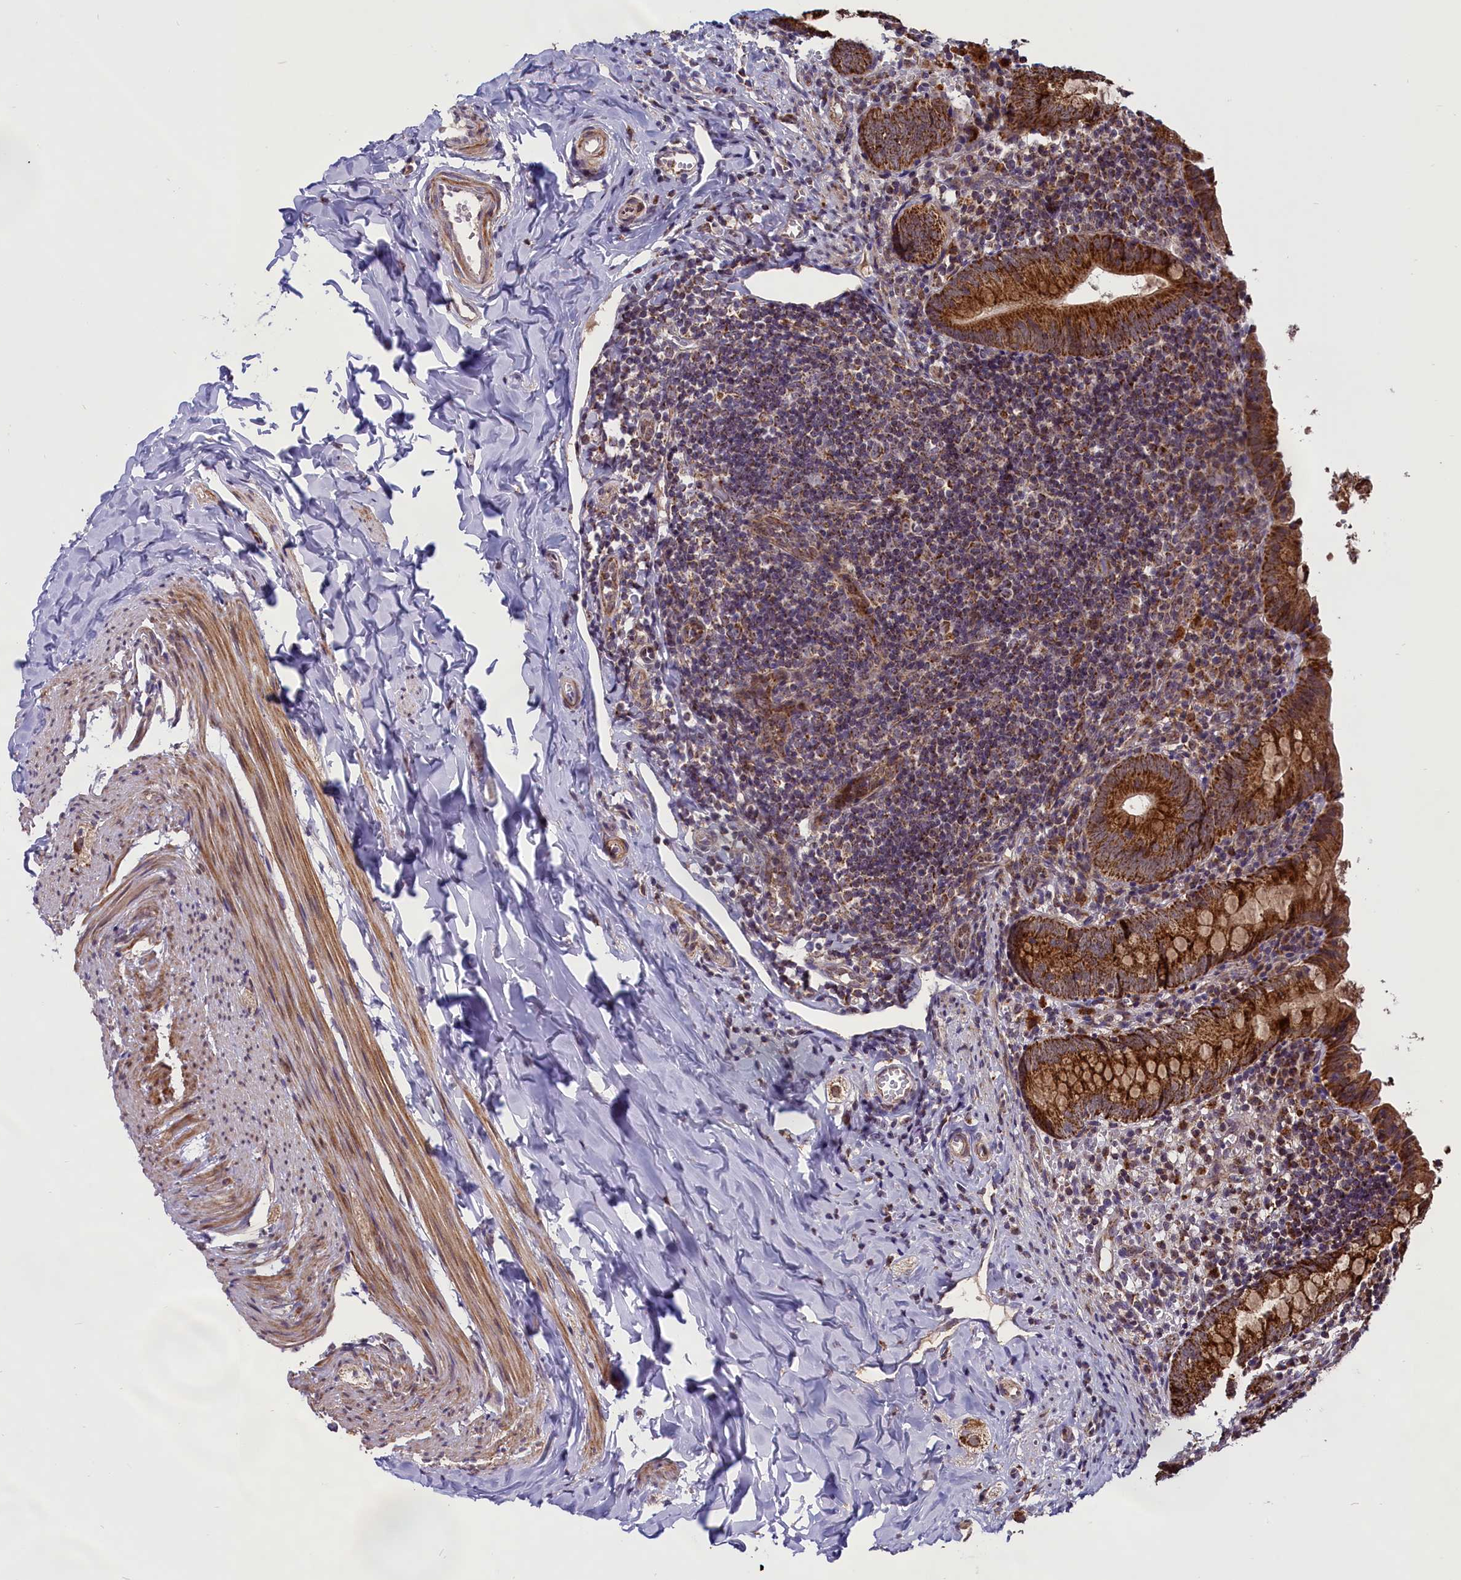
{"staining": {"intensity": "strong", "quantity": ">75%", "location": "cytoplasmic/membranous"}, "tissue": "appendix", "cell_type": "Glandular cells", "image_type": "normal", "snomed": [{"axis": "morphology", "description": "Normal tissue, NOS"}, {"axis": "topography", "description": "Appendix"}], "caption": "A high-resolution photomicrograph shows IHC staining of benign appendix, which displays strong cytoplasmic/membranous staining in about >75% of glandular cells.", "gene": "GLRX5", "patient": {"sex": "female", "age": 10}}